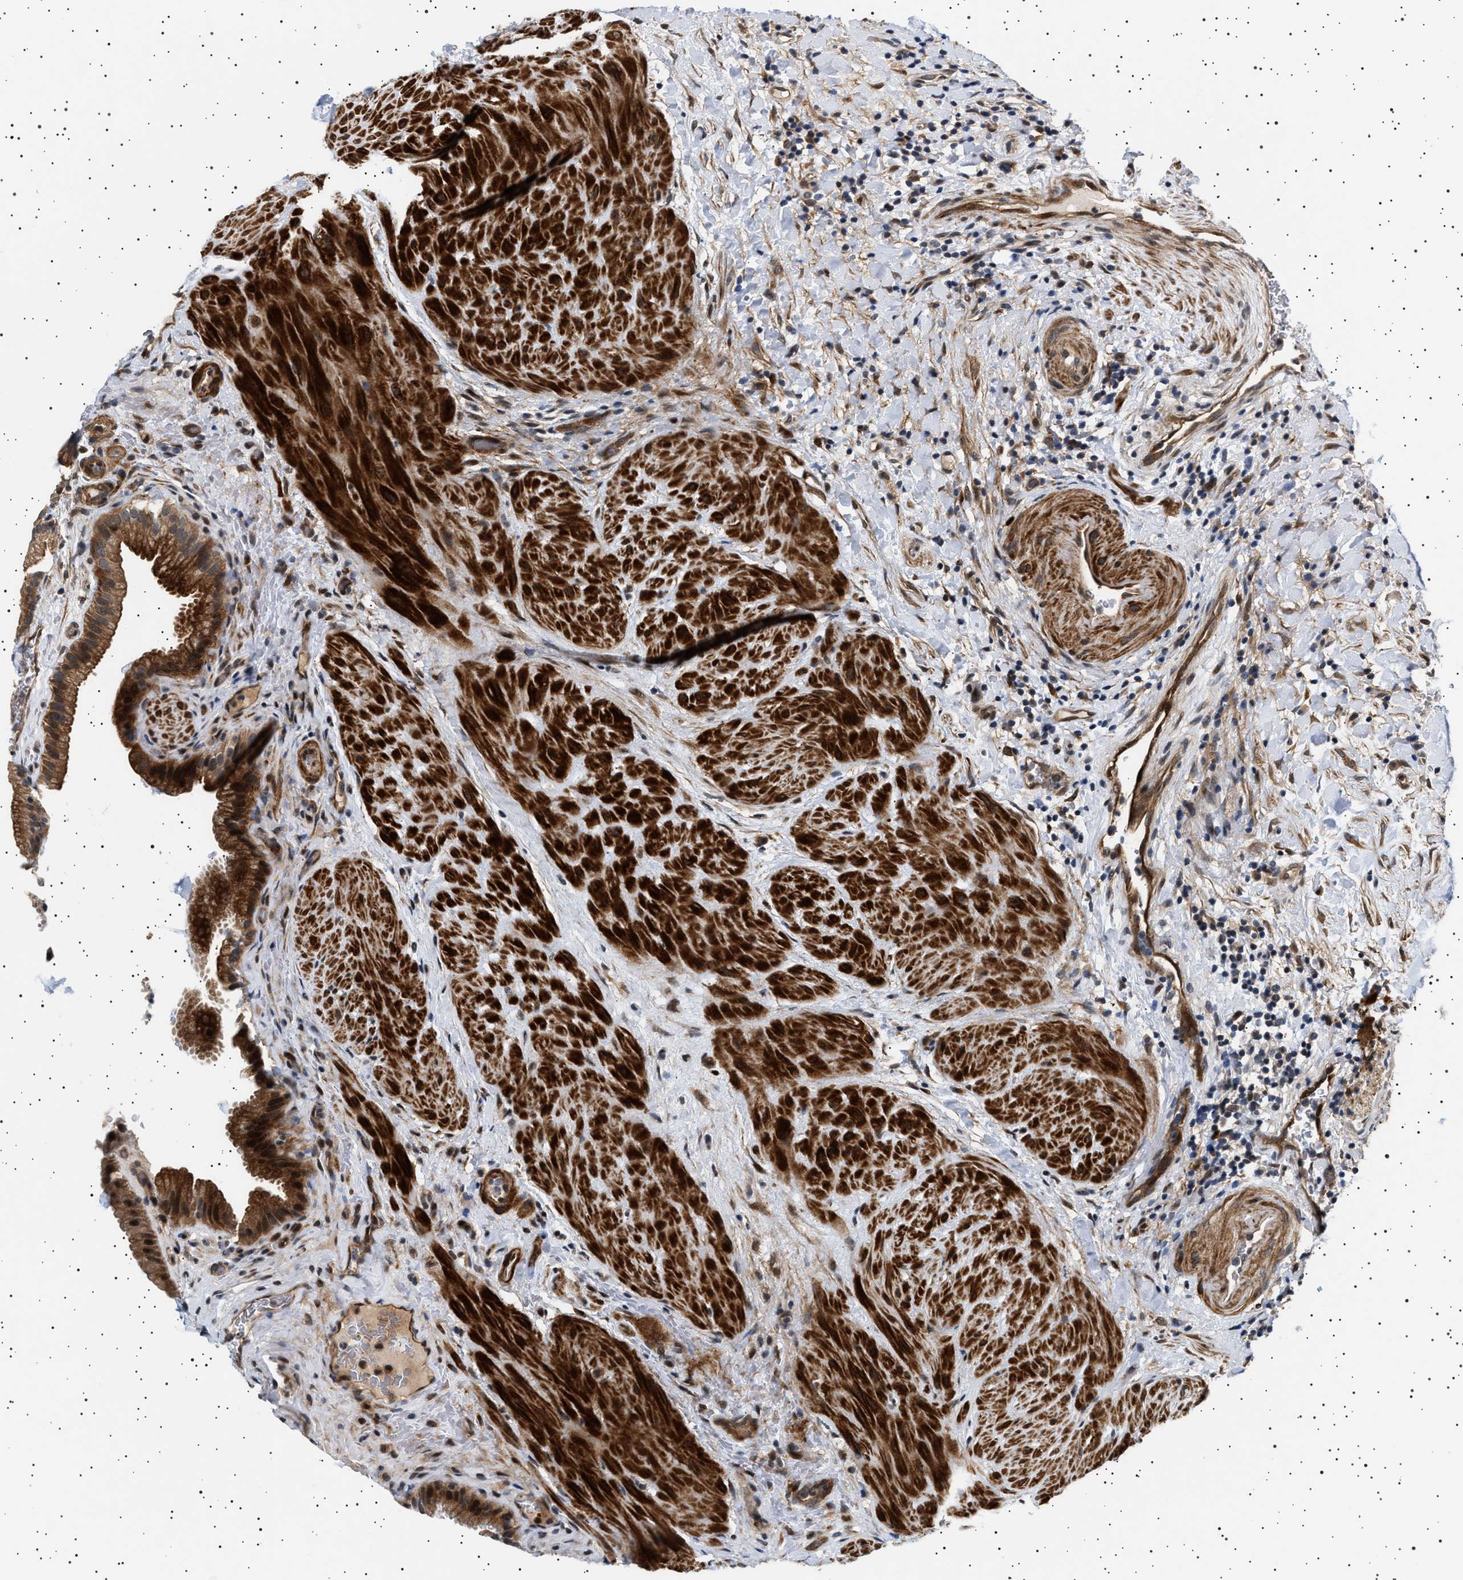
{"staining": {"intensity": "strong", "quantity": ">75%", "location": "cytoplasmic/membranous,nuclear"}, "tissue": "gallbladder", "cell_type": "Glandular cells", "image_type": "normal", "snomed": [{"axis": "morphology", "description": "Normal tissue, NOS"}, {"axis": "topography", "description": "Gallbladder"}], "caption": "About >75% of glandular cells in unremarkable gallbladder show strong cytoplasmic/membranous,nuclear protein positivity as visualized by brown immunohistochemical staining.", "gene": "BAG3", "patient": {"sex": "male", "age": 49}}